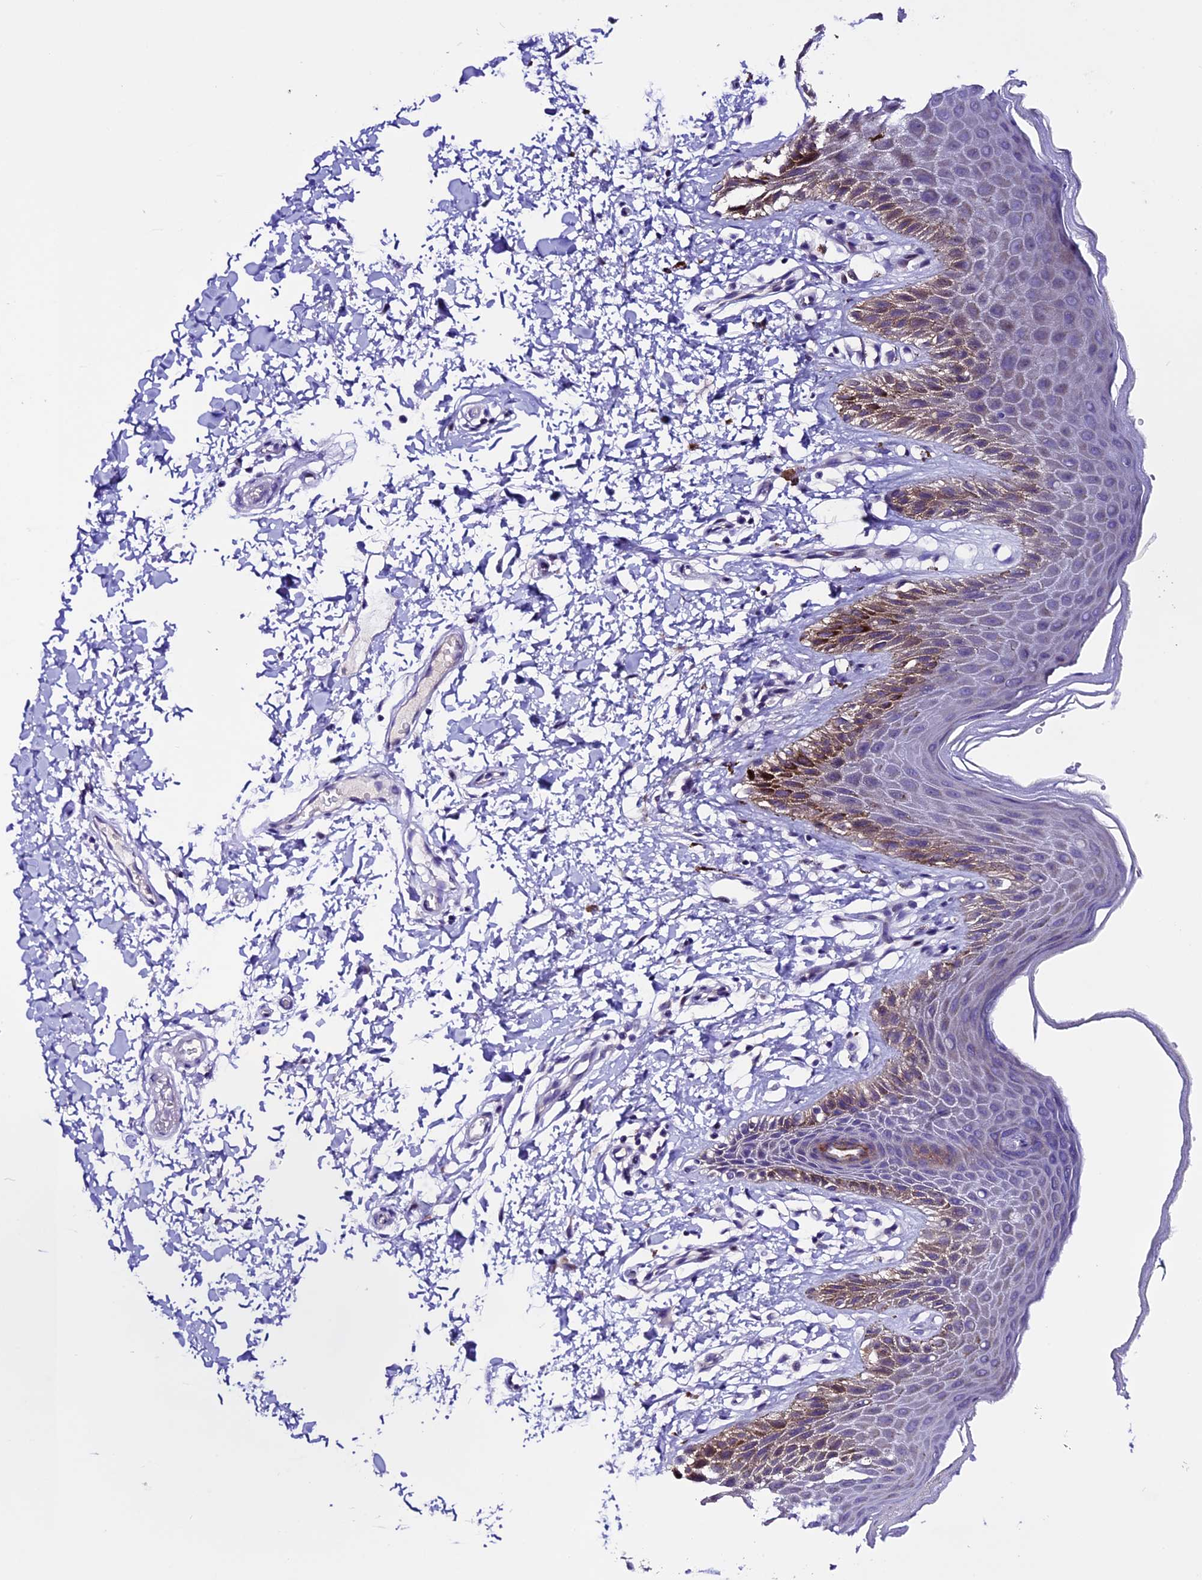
{"staining": {"intensity": "moderate", "quantity": "<25%", "location": "cytoplasmic/membranous"}, "tissue": "skin", "cell_type": "Epidermal cells", "image_type": "normal", "snomed": [{"axis": "morphology", "description": "Normal tissue, NOS"}, {"axis": "topography", "description": "Anal"}], "caption": "Skin was stained to show a protein in brown. There is low levels of moderate cytoplasmic/membranous expression in about <25% of epidermal cells.", "gene": "XKR7", "patient": {"sex": "male", "age": 44}}